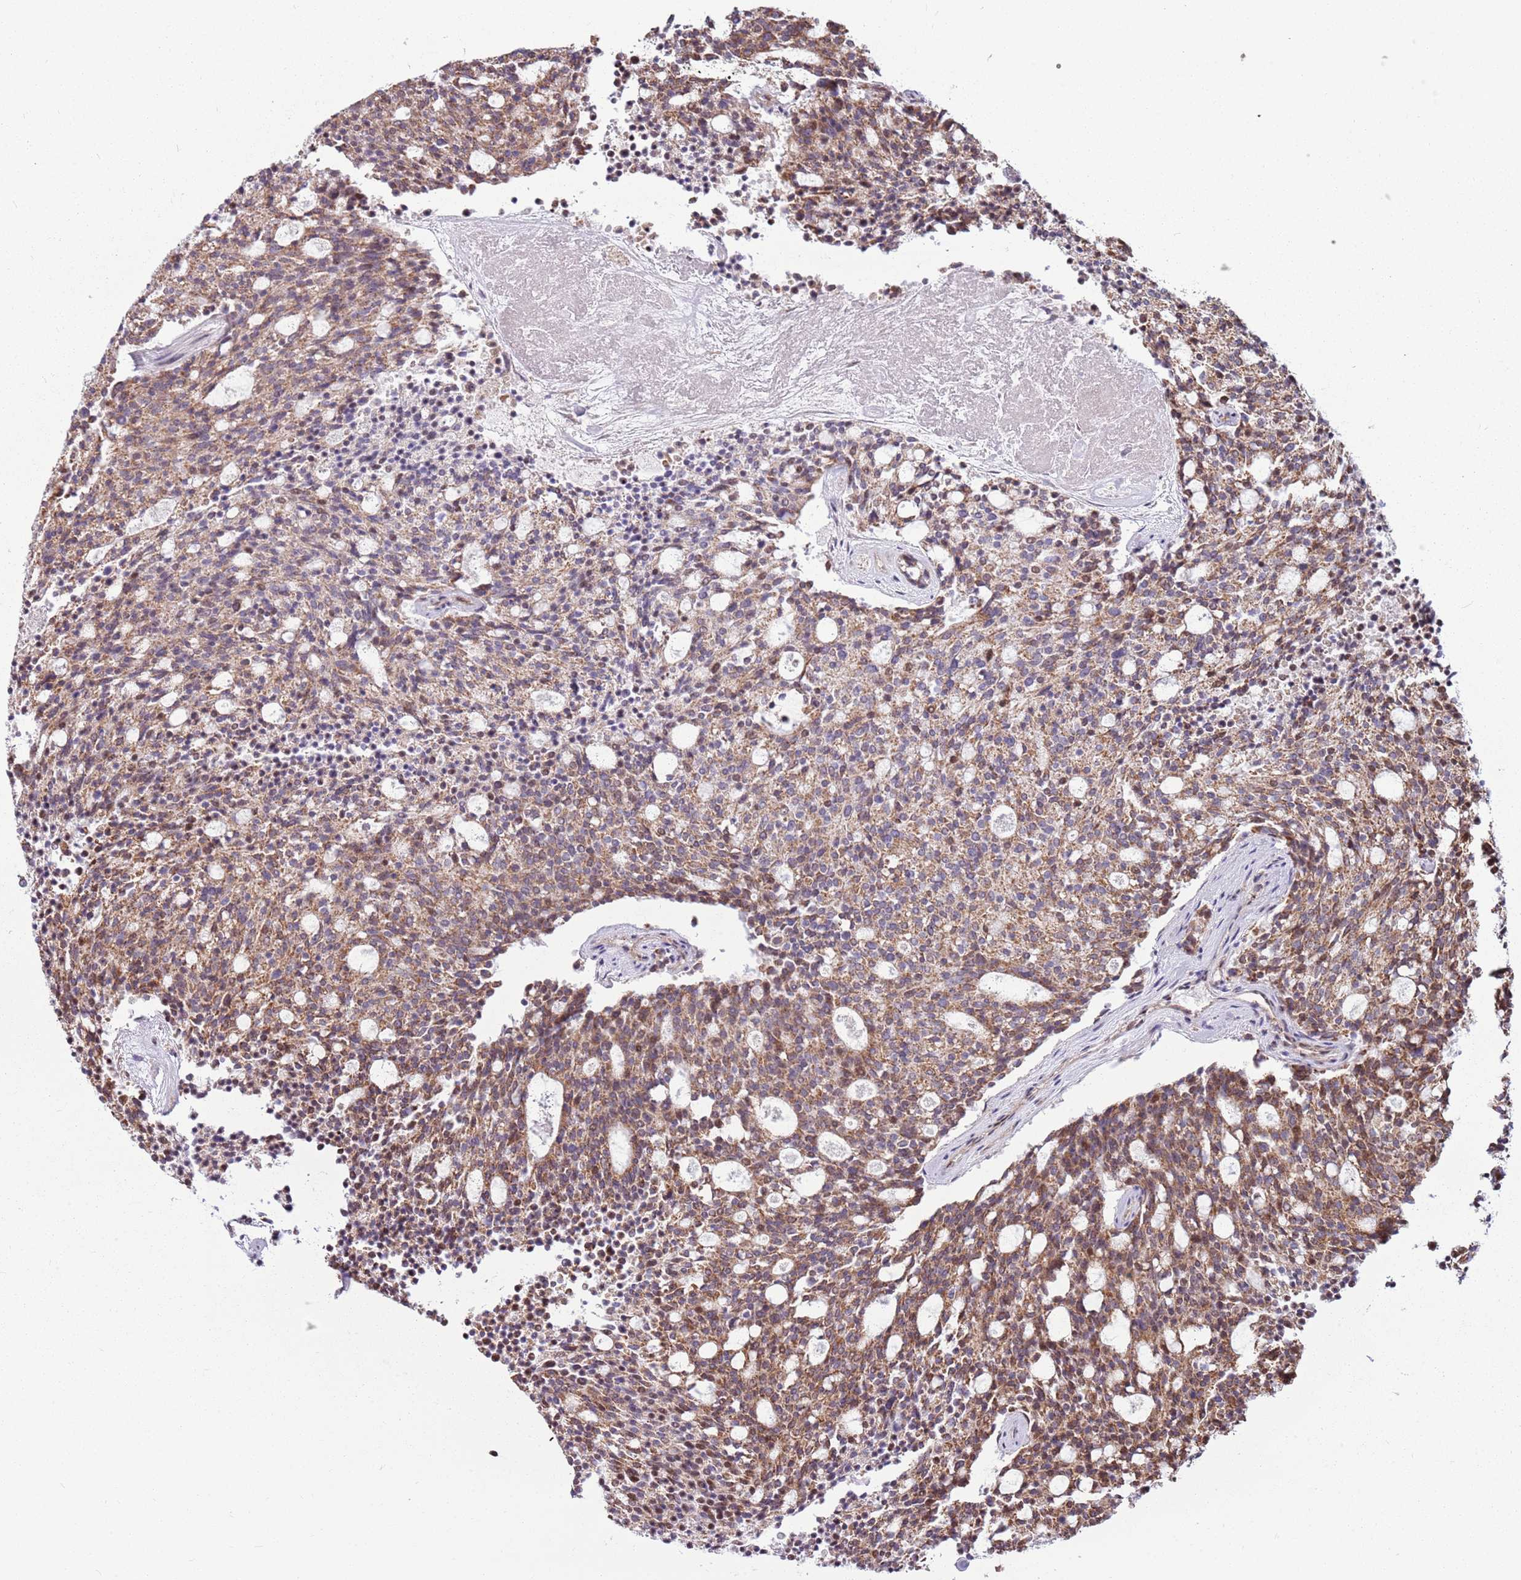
{"staining": {"intensity": "moderate", "quantity": ">75%", "location": "cytoplasmic/membranous"}, "tissue": "carcinoid", "cell_type": "Tumor cells", "image_type": "cancer", "snomed": [{"axis": "morphology", "description": "Carcinoid, malignant, NOS"}, {"axis": "topography", "description": "Pancreas"}], "caption": "Tumor cells demonstrate moderate cytoplasmic/membranous expression in about >75% of cells in carcinoid. (DAB (3,3'-diaminobenzidine) IHC, brown staining for protein, blue staining for nuclei).", "gene": "PCTP", "patient": {"sex": "female", "age": 54}}